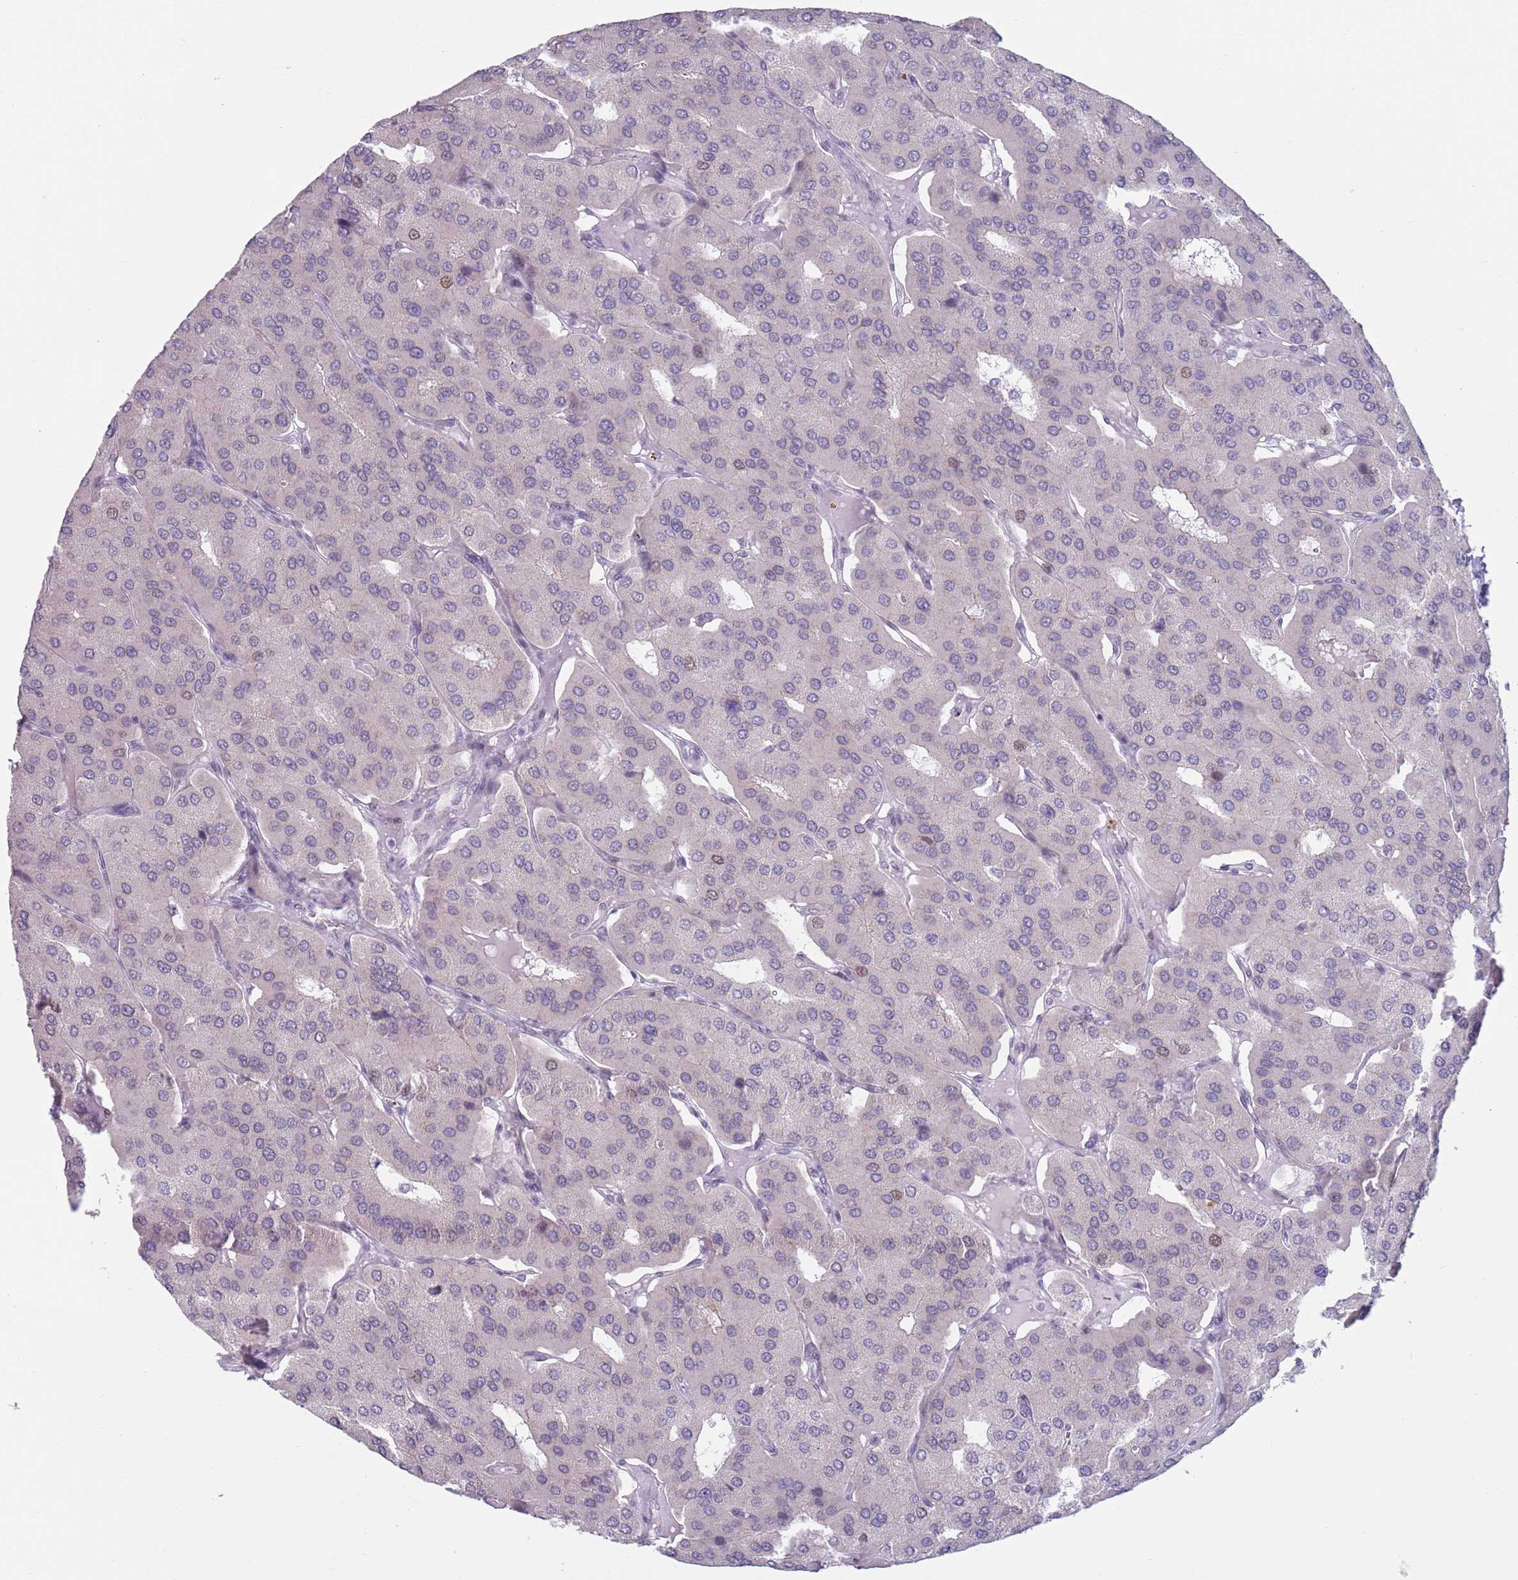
{"staining": {"intensity": "negative", "quantity": "none", "location": "none"}, "tissue": "parathyroid gland", "cell_type": "Glandular cells", "image_type": "normal", "snomed": [{"axis": "morphology", "description": "Normal tissue, NOS"}, {"axis": "morphology", "description": "Adenoma, NOS"}, {"axis": "topography", "description": "Parathyroid gland"}], "caption": "IHC photomicrograph of normal parathyroid gland: parathyroid gland stained with DAB (3,3'-diaminobenzidine) shows no significant protein expression in glandular cells. Nuclei are stained in blue.", "gene": "ZKSCAN2", "patient": {"sex": "female", "age": 86}}